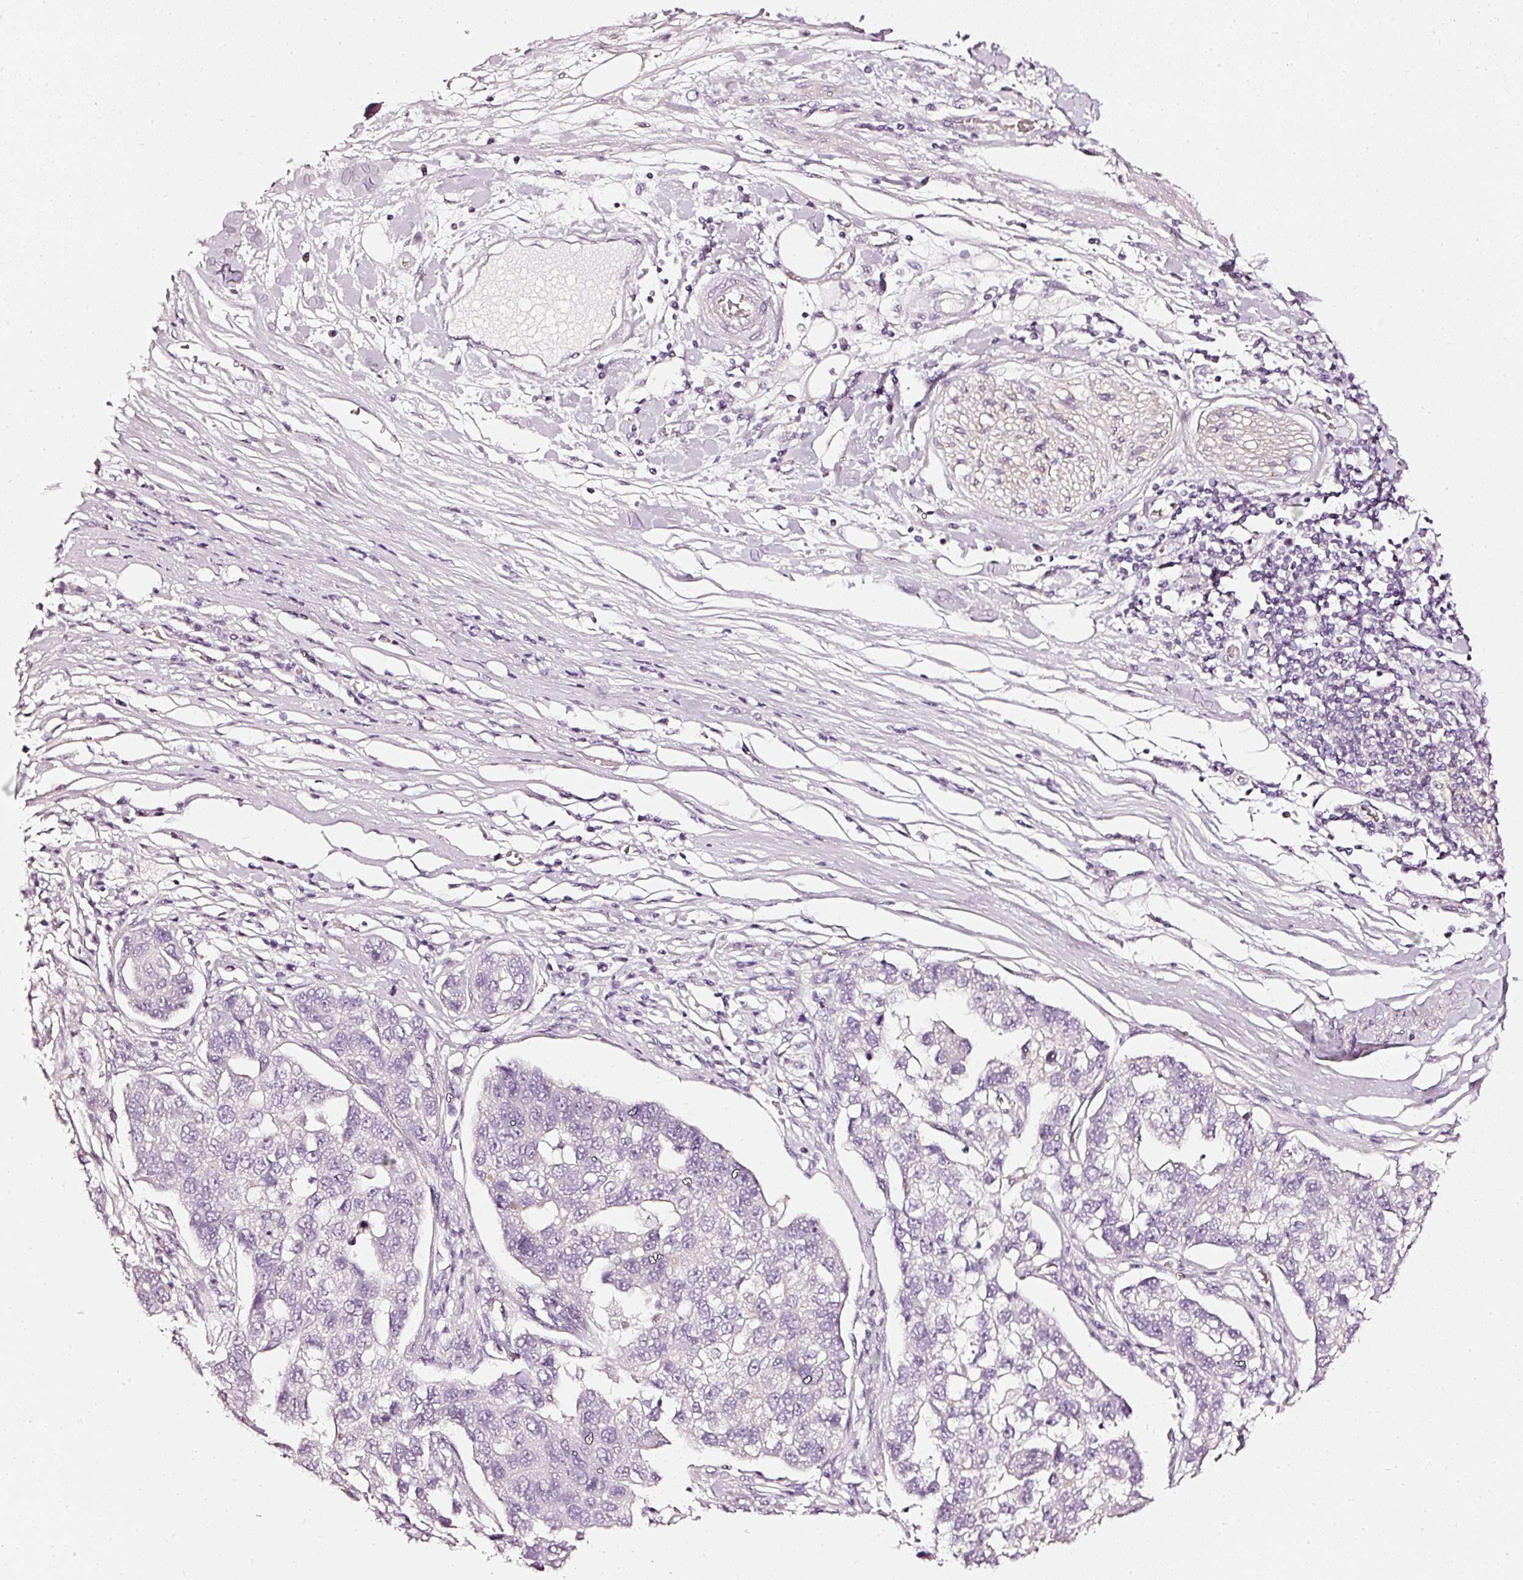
{"staining": {"intensity": "negative", "quantity": "none", "location": "none"}, "tissue": "pancreatic cancer", "cell_type": "Tumor cells", "image_type": "cancer", "snomed": [{"axis": "morphology", "description": "Adenocarcinoma, NOS"}, {"axis": "topography", "description": "Pancreas"}], "caption": "Pancreatic adenocarcinoma stained for a protein using immunohistochemistry shows no staining tumor cells.", "gene": "CNP", "patient": {"sex": "female", "age": 61}}